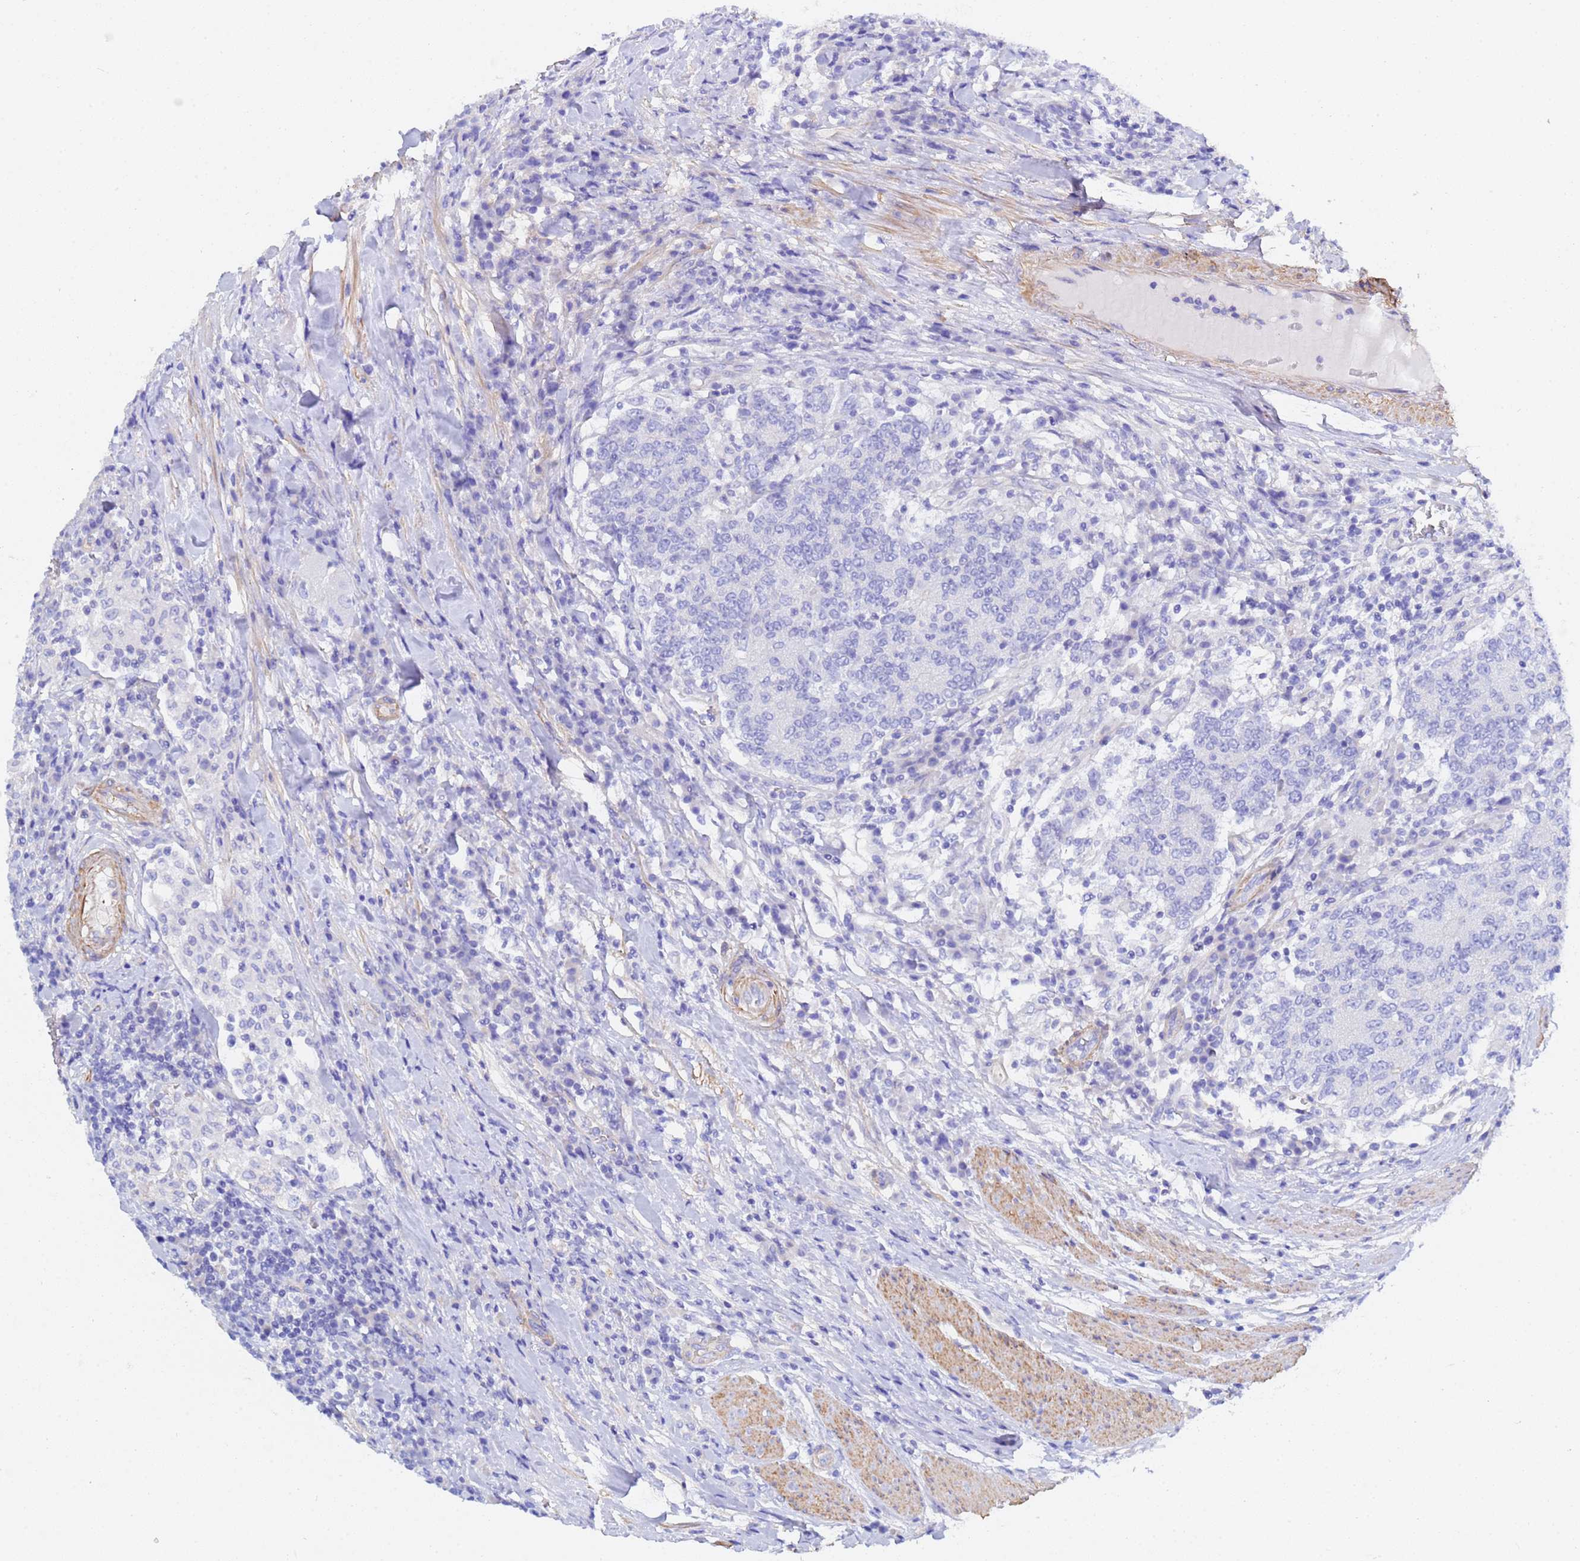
{"staining": {"intensity": "negative", "quantity": "none", "location": "none"}, "tissue": "colorectal cancer", "cell_type": "Tumor cells", "image_type": "cancer", "snomed": [{"axis": "morphology", "description": "Adenocarcinoma, NOS"}, {"axis": "topography", "description": "Colon"}], "caption": "The micrograph shows no significant expression in tumor cells of colorectal adenocarcinoma.", "gene": "CST4", "patient": {"sex": "female", "age": 75}}